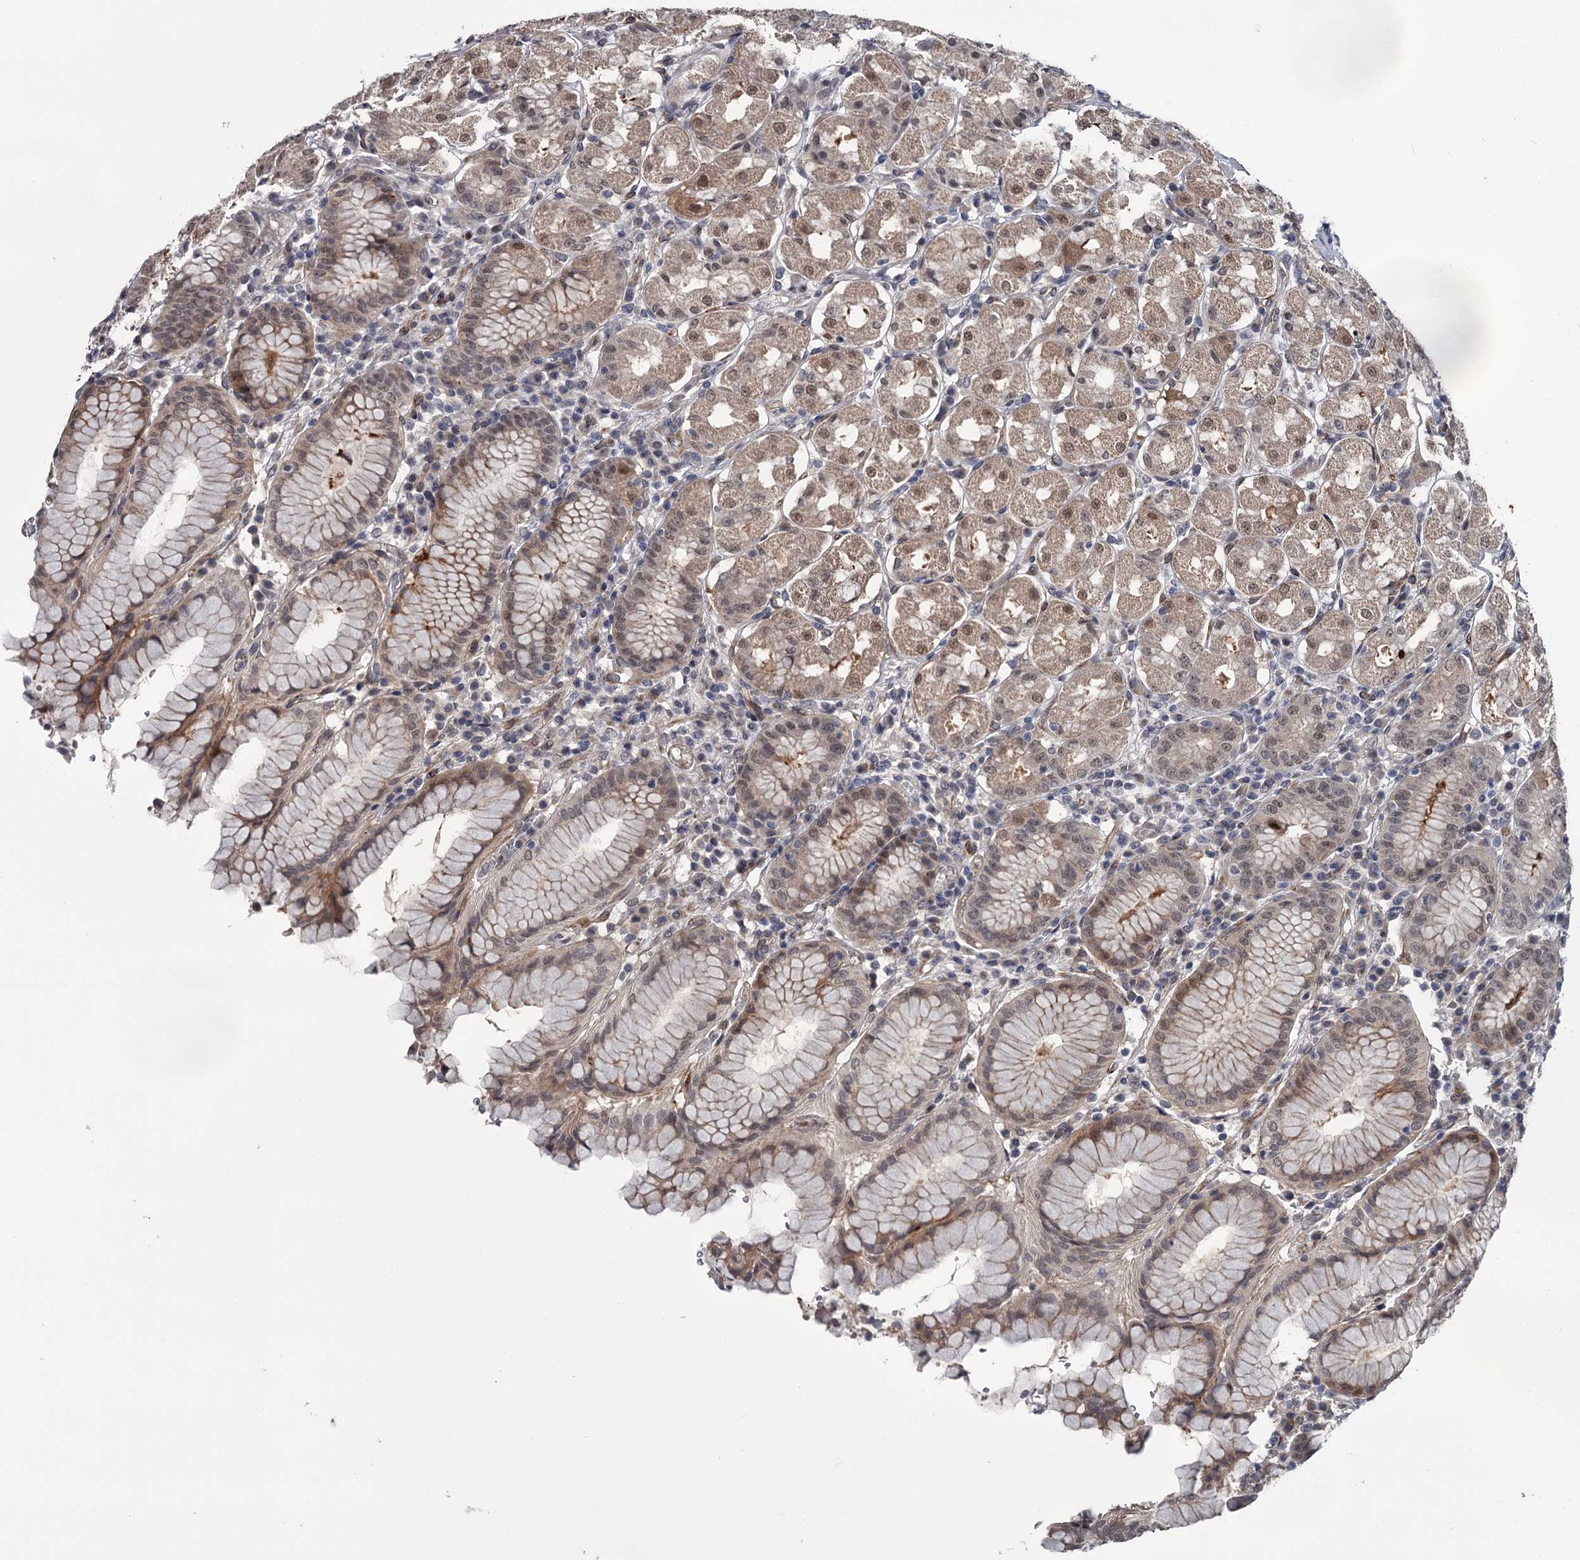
{"staining": {"intensity": "weak", "quantity": "25%-75%", "location": "cytoplasmic/membranous,nuclear"}, "tissue": "stomach", "cell_type": "Glandular cells", "image_type": "normal", "snomed": [{"axis": "morphology", "description": "Normal tissue, NOS"}, {"axis": "topography", "description": "Stomach"}, {"axis": "topography", "description": "Stomach, lower"}], "caption": "Weak cytoplasmic/membranous,nuclear protein staining is present in approximately 25%-75% of glandular cells in stomach.", "gene": "PRPF40B", "patient": {"sex": "female", "age": 56}}